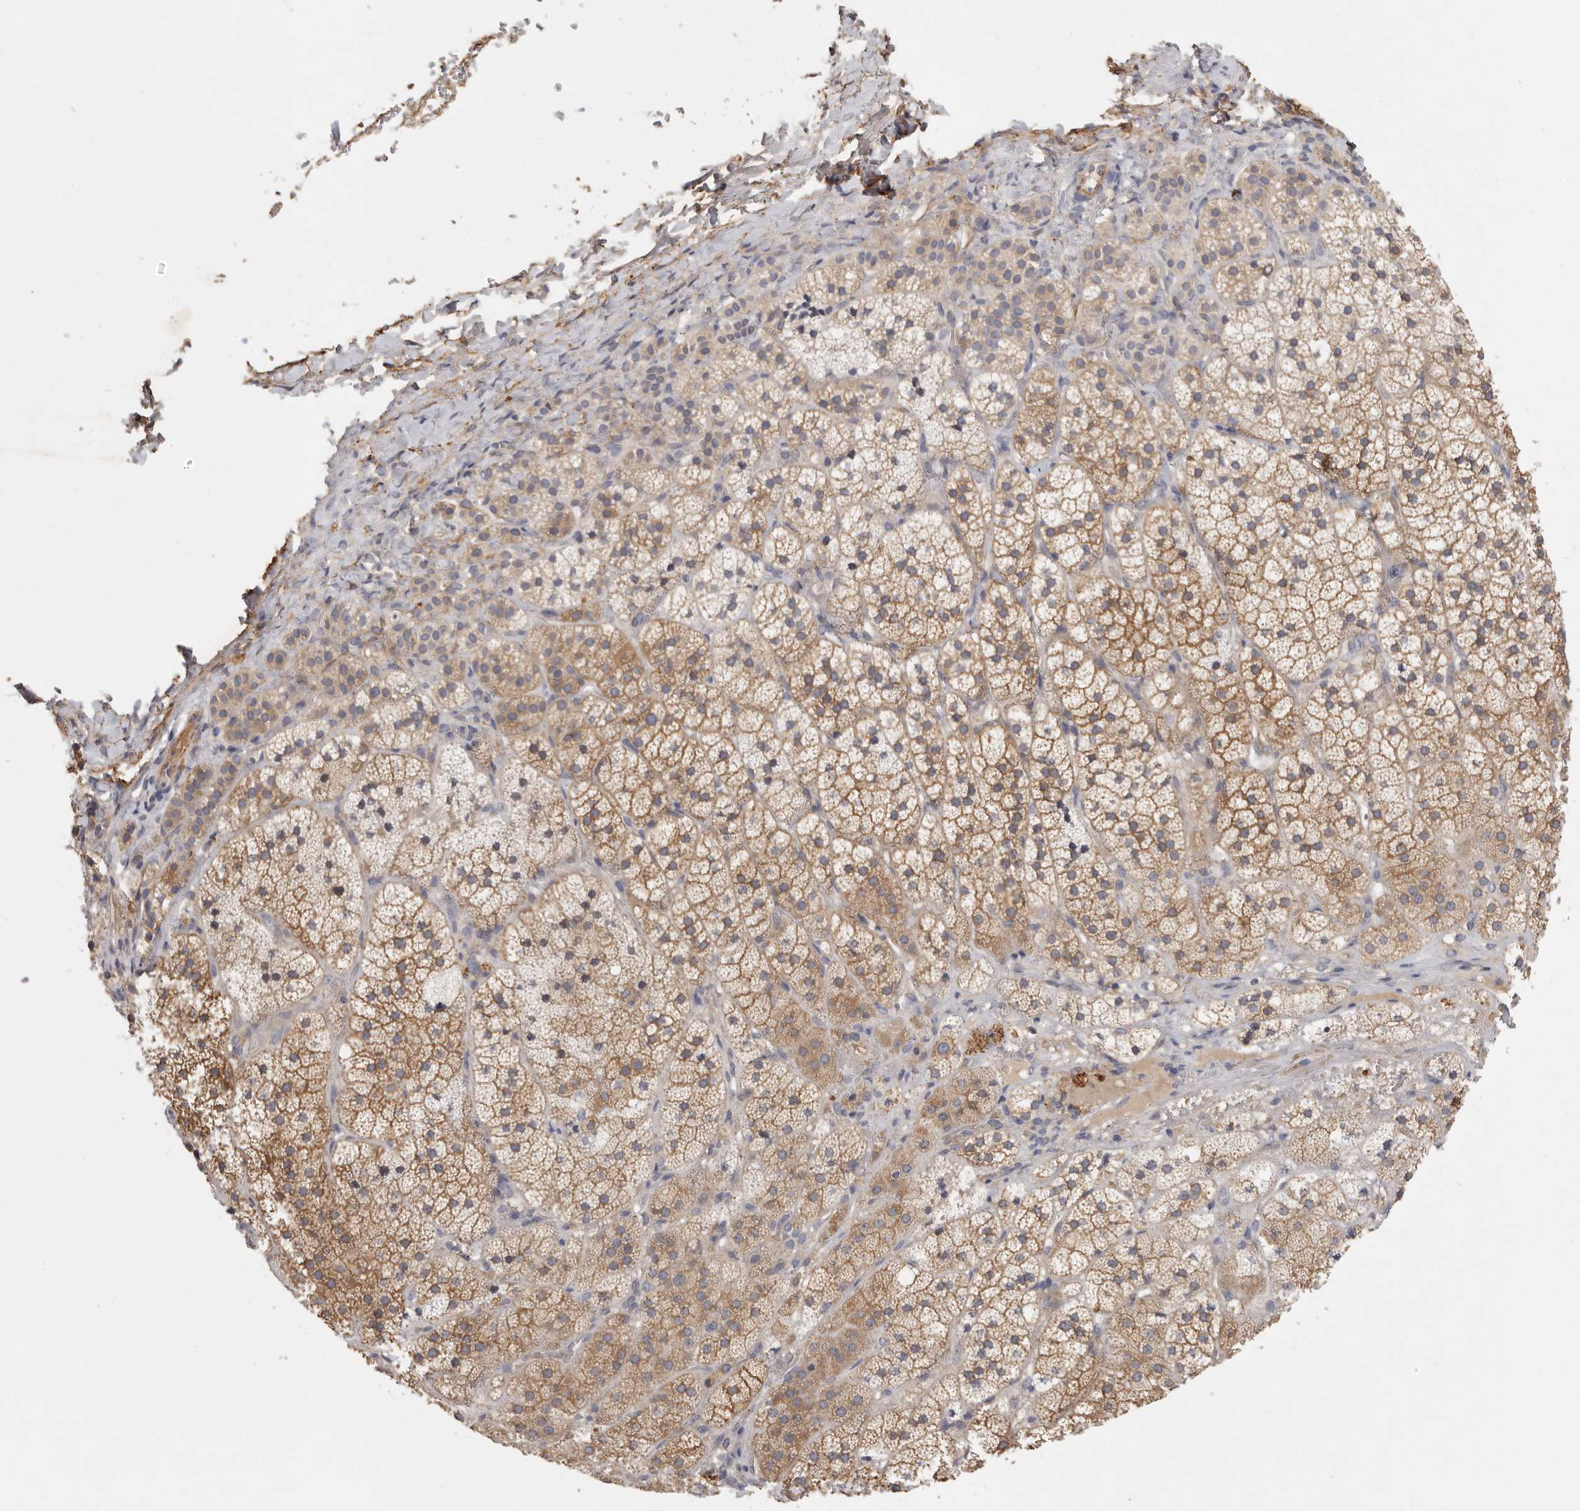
{"staining": {"intensity": "moderate", "quantity": ">75%", "location": "cytoplasmic/membranous"}, "tissue": "adrenal gland", "cell_type": "Glandular cells", "image_type": "normal", "snomed": [{"axis": "morphology", "description": "Normal tissue, NOS"}, {"axis": "topography", "description": "Adrenal gland"}], "caption": "Immunohistochemical staining of benign adrenal gland displays medium levels of moderate cytoplasmic/membranous staining in approximately >75% of glandular cells. Ihc stains the protein of interest in brown and the nuclei are stained blue.", "gene": "CFAP298", "patient": {"sex": "female", "age": 44}}